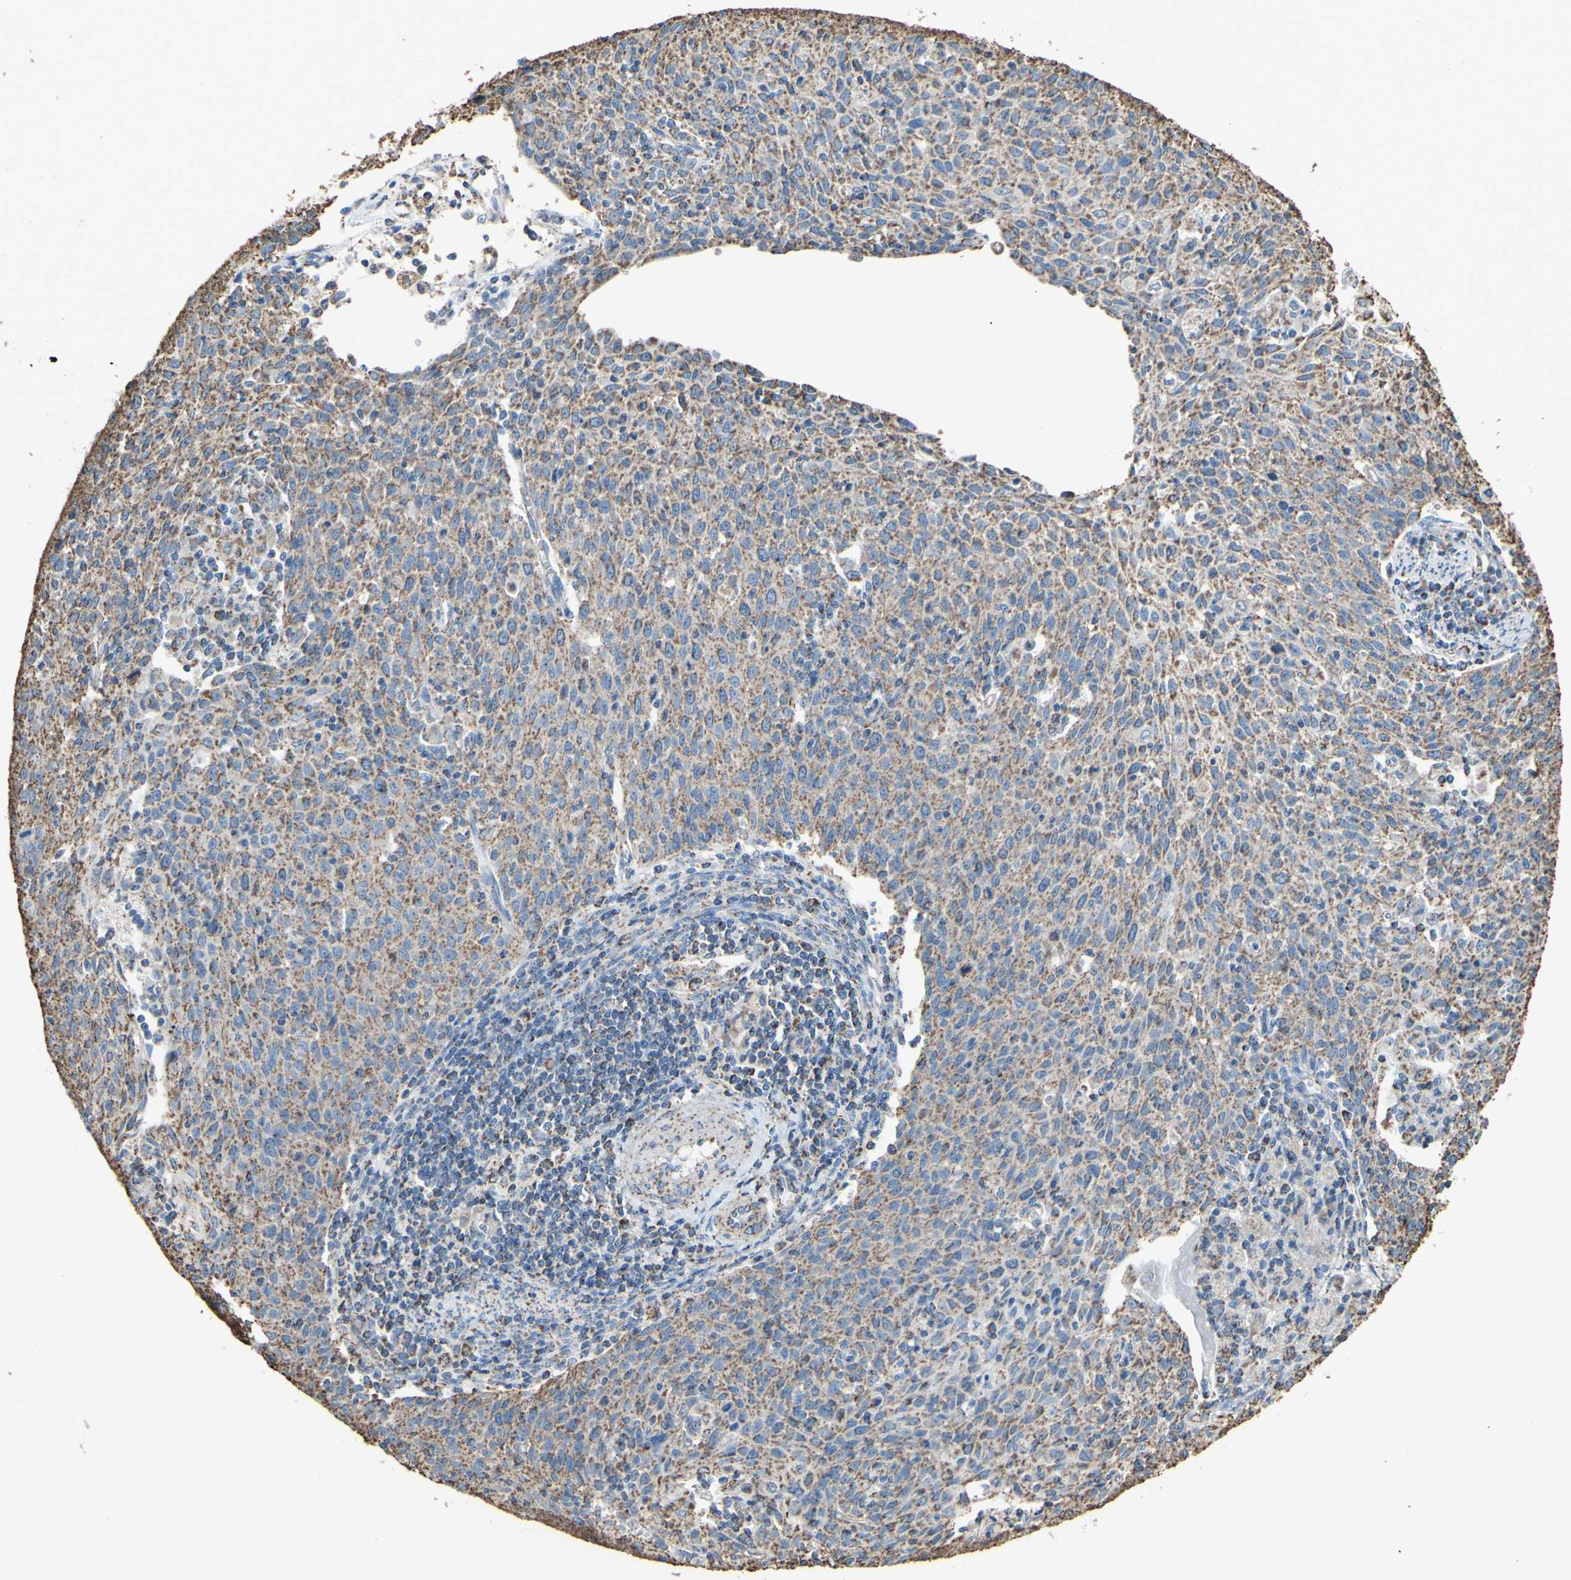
{"staining": {"intensity": "weak", "quantity": ">75%", "location": "cytoplasmic/membranous"}, "tissue": "cervical cancer", "cell_type": "Tumor cells", "image_type": "cancer", "snomed": [{"axis": "morphology", "description": "Squamous cell carcinoma, NOS"}, {"axis": "topography", "description": "Cervix"}], "caption": "This is a histology image of immunohistochemistry staining of cervical cancer, which shows weak staining in the cytoplasmic/membranous of tumor cells.", "gene": "CMKLR2", "patient": {"sex": "female", "age": 38}}